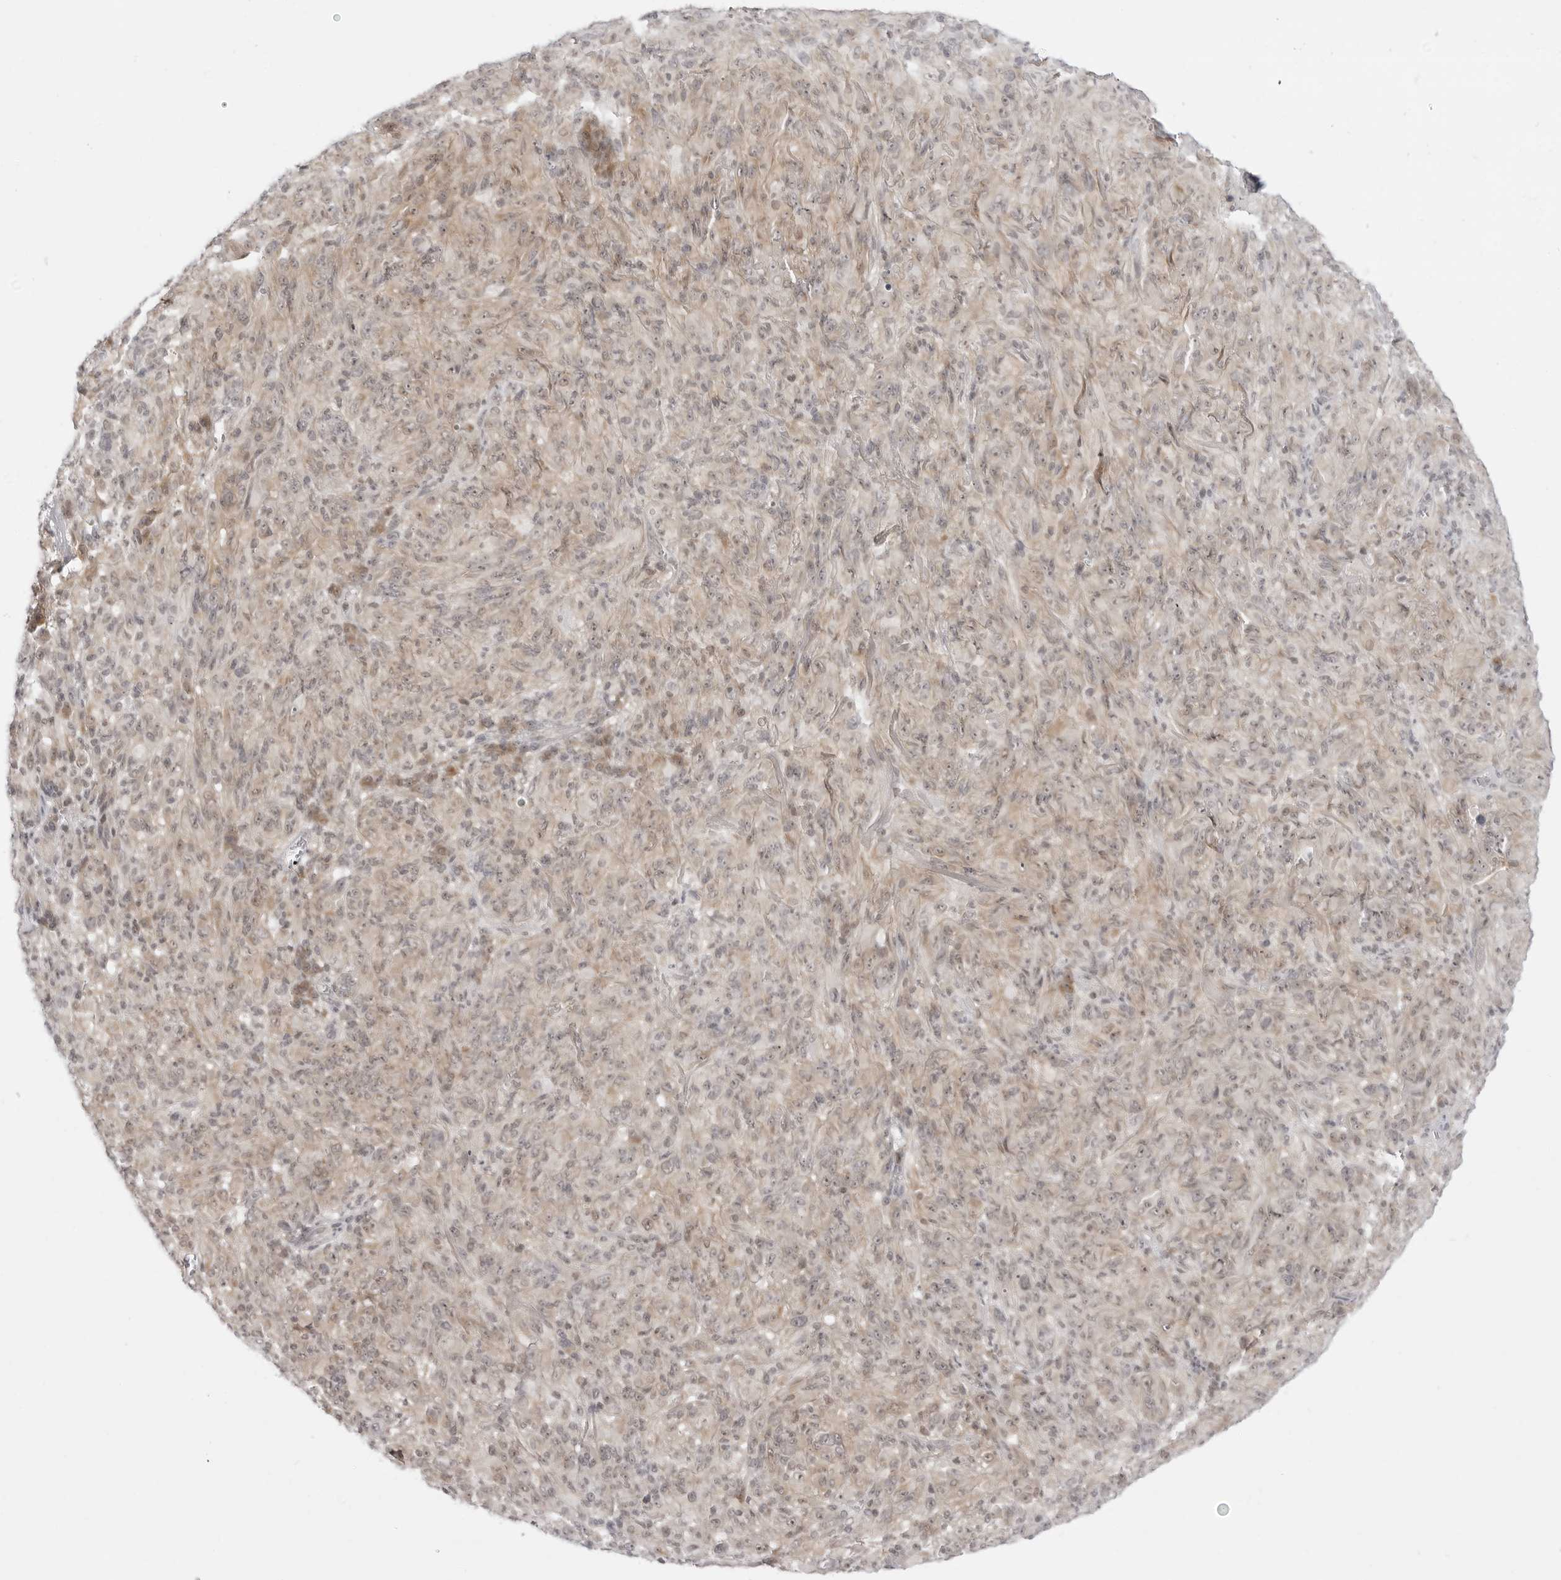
{"staining": {"intensity": "weak", "quantity": ">75%", "location": "cytoplasmic/membranous"}, "tissue": "melanoma", "cell_type": "Tumor cells", "image_type": "cancer", "snomed": [{"axis": "morphology", "description": "Malignant melanoma, NOS"}, {"axis": "topography", "description": "Skin of head"}], "caption": "A high-resolution micrograph shows immunohistochemistry staining of melanoma, which shows weak cytoplasmic/membranous positivity in about >75% of tumor cells.", "gene": "PPP2R5C", "patient": {"sex": "male", "age": 96}}